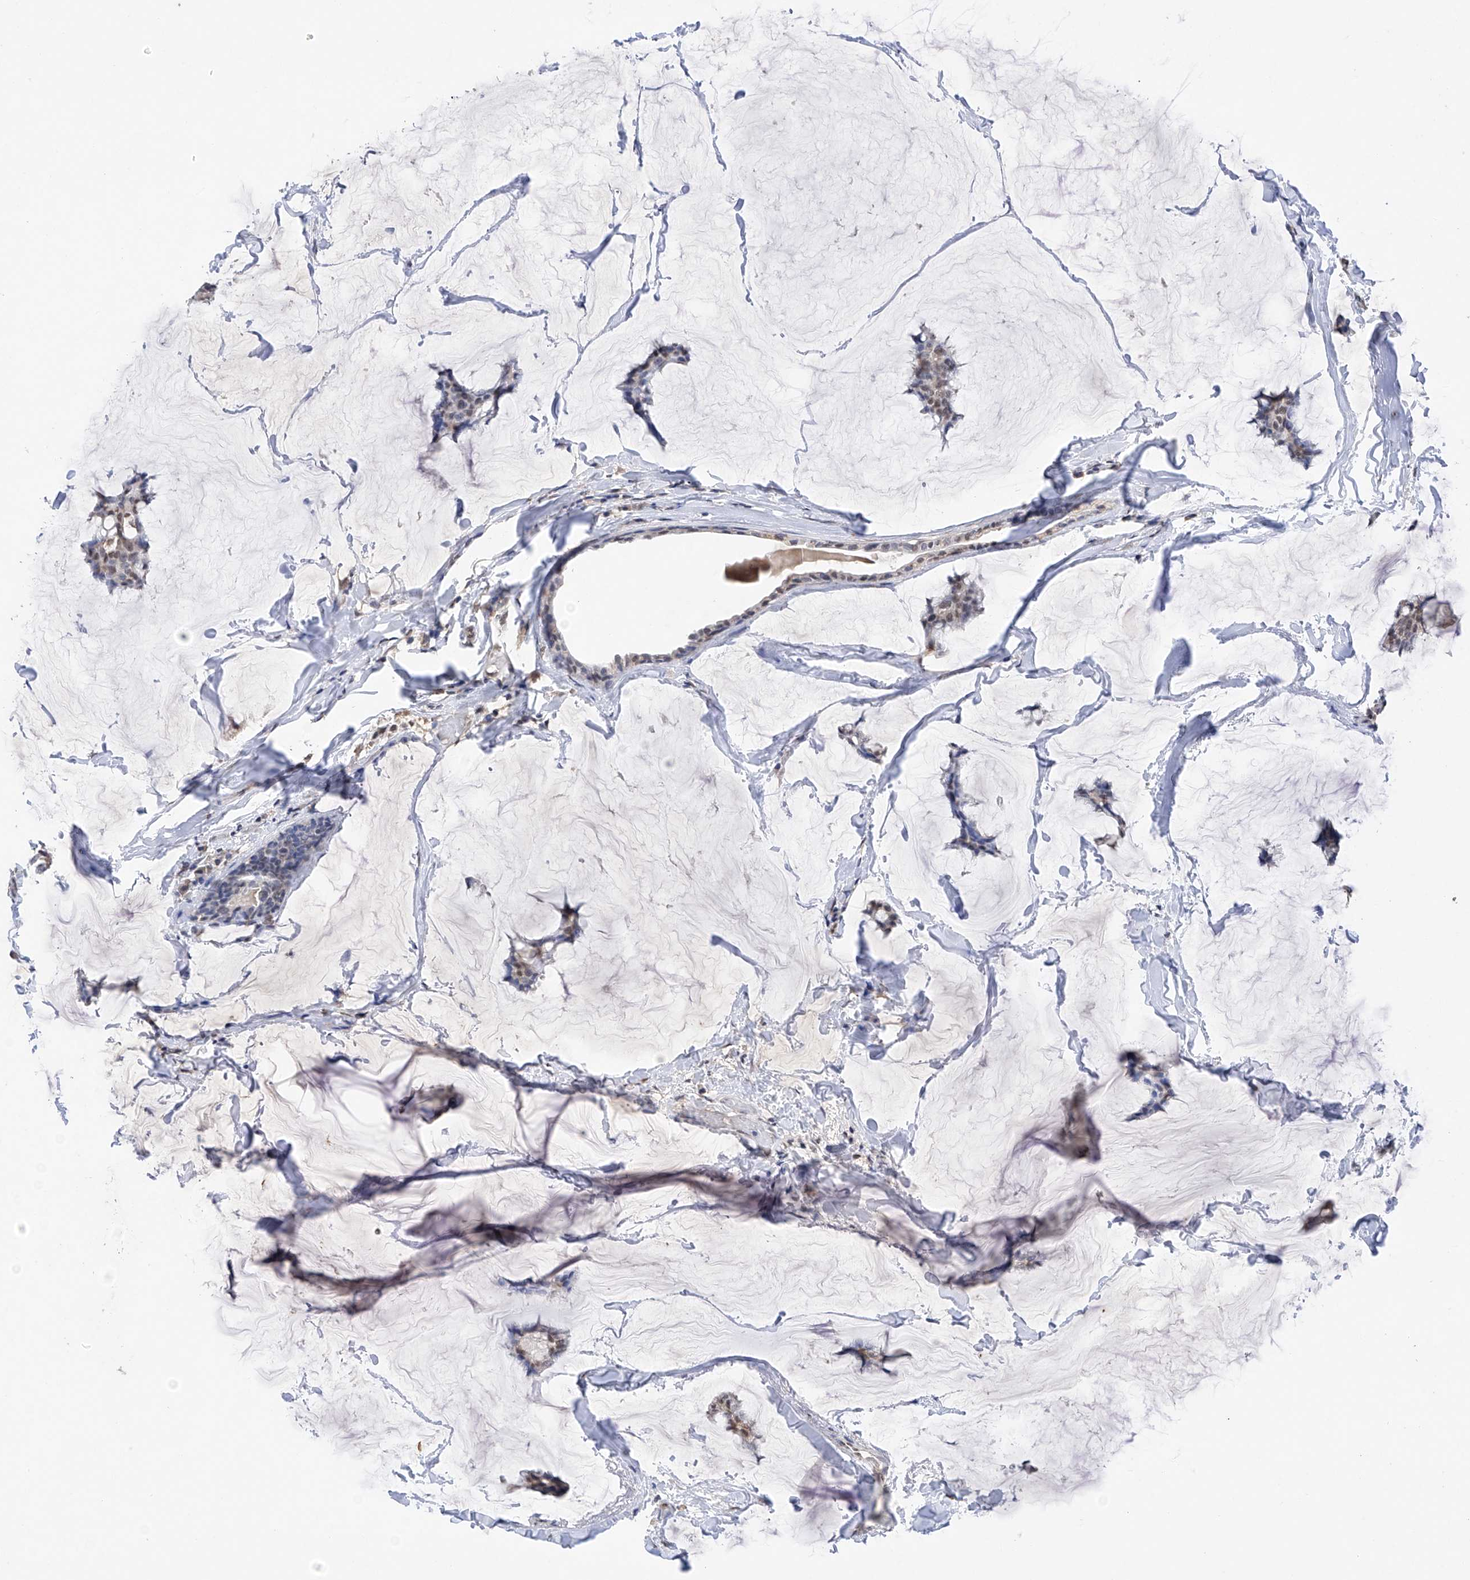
{"staining": {"intensity": "moderate", "quantity": "25%-75%", "location": "nuclear"}, "tissue": "breast cancer", "cell_type": "Tumor cells", "image_type": "cancer", "snomed": [{"axis": "morphology", "description": "Duct carcinoma"}, {"axis": "topography", "description": "Breast"}], "caption": "Protein expression analysis of breast cancer reveals moderate nuclear expression in about 25%-75% of tumor cells.", "gene": "DMAP1", "patient": {"sex": "female", "age": 93}}